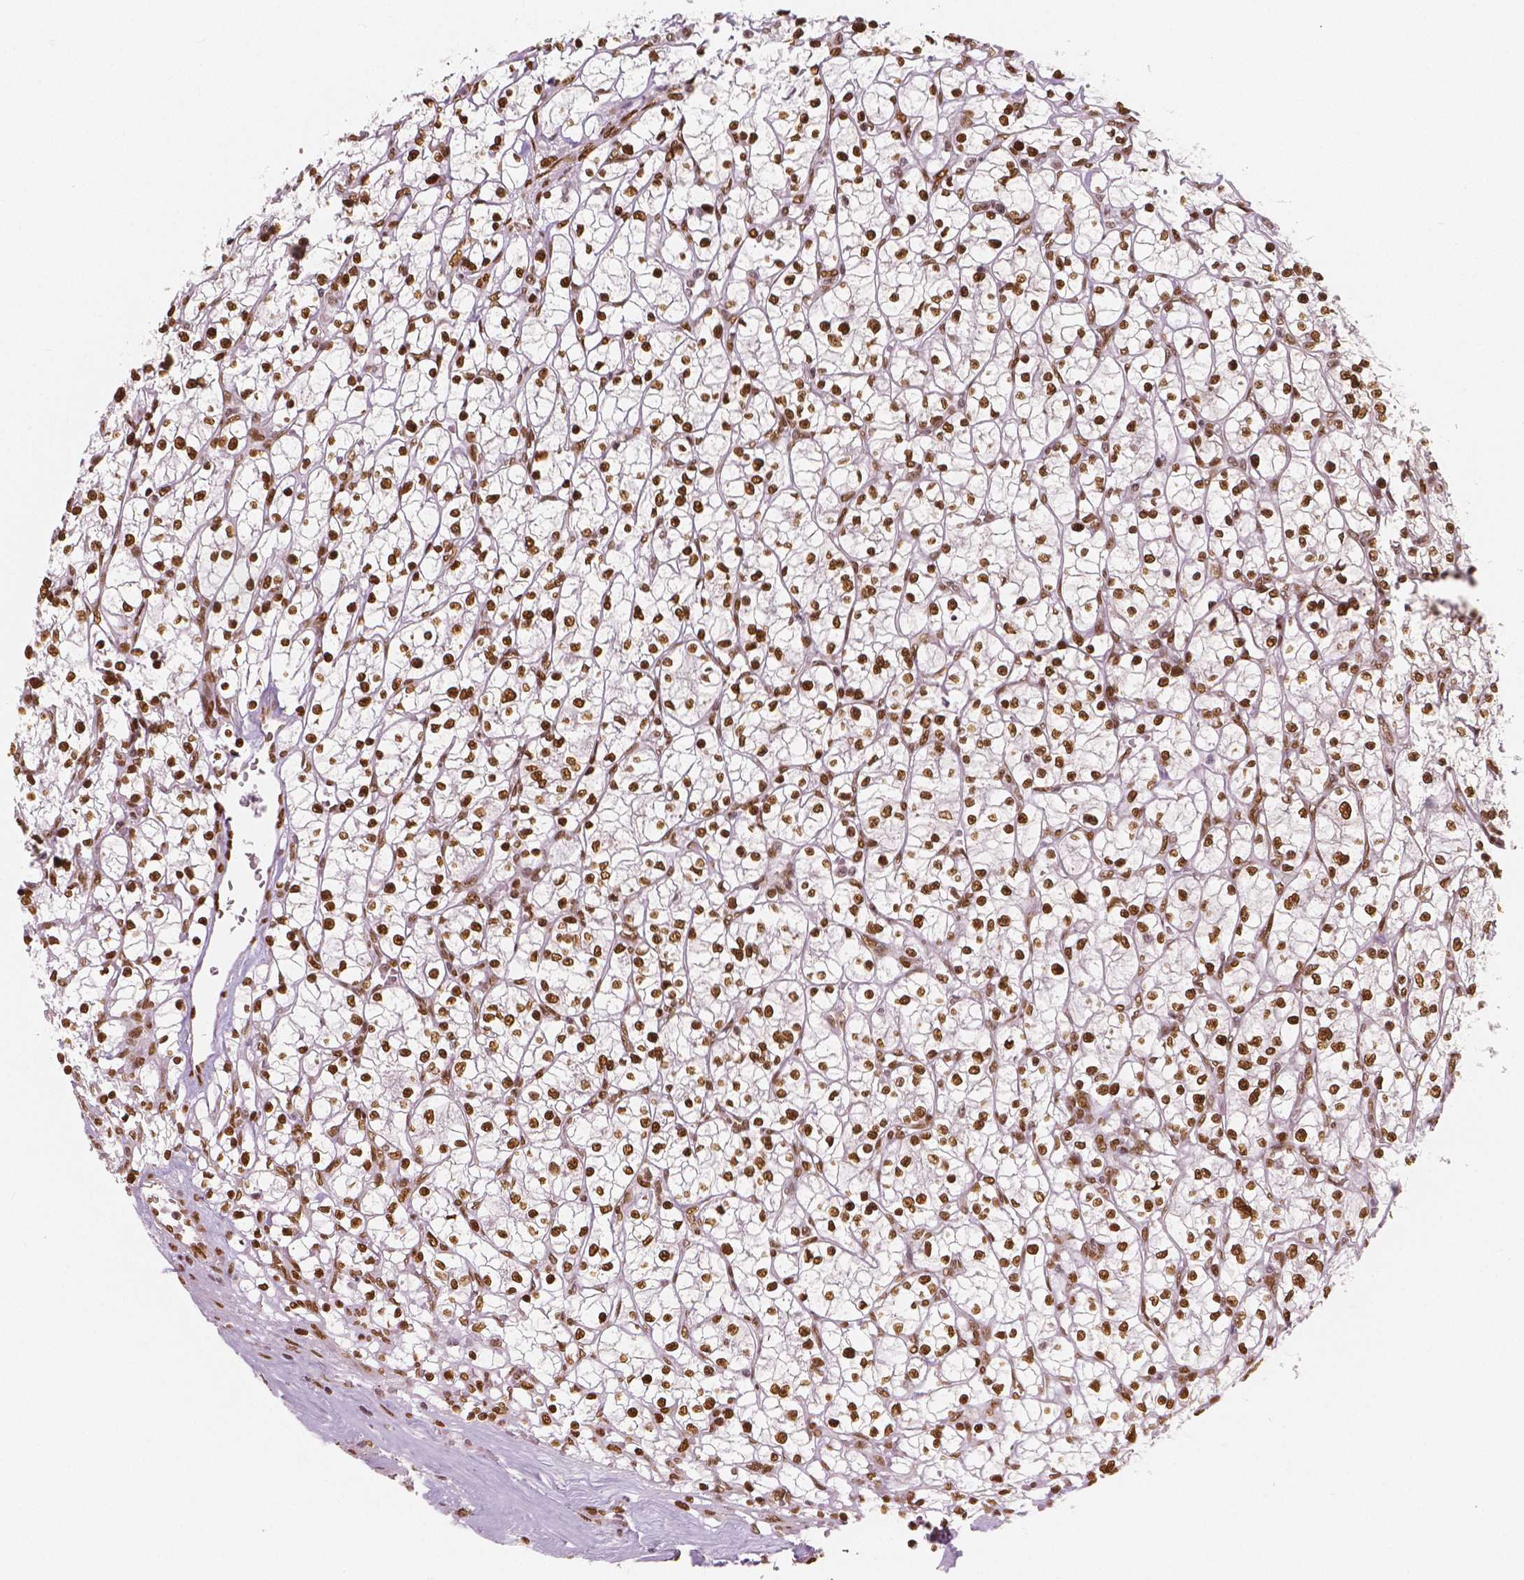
{"staining": {"intensity": "moderate", "quantity": ">75%", "location": "nuclear"}, "tissue": "renal cancer", "cell_type": "Tumor cells", "image_type": "cancer", "snomed": [{"axis": "morphology", "description": "Adenocarcinoma, NOS"}, {"axis": "topography", "description": "Kidney"}], "caption": "Approximately >75% of tumor cells in renal adenocarcinoma reveal moderate nuclear protein staining as visualized by brown immunohistochemical staining.", "gene": "NUCKS1", "patient": {"sex": "female", "age": 64}}